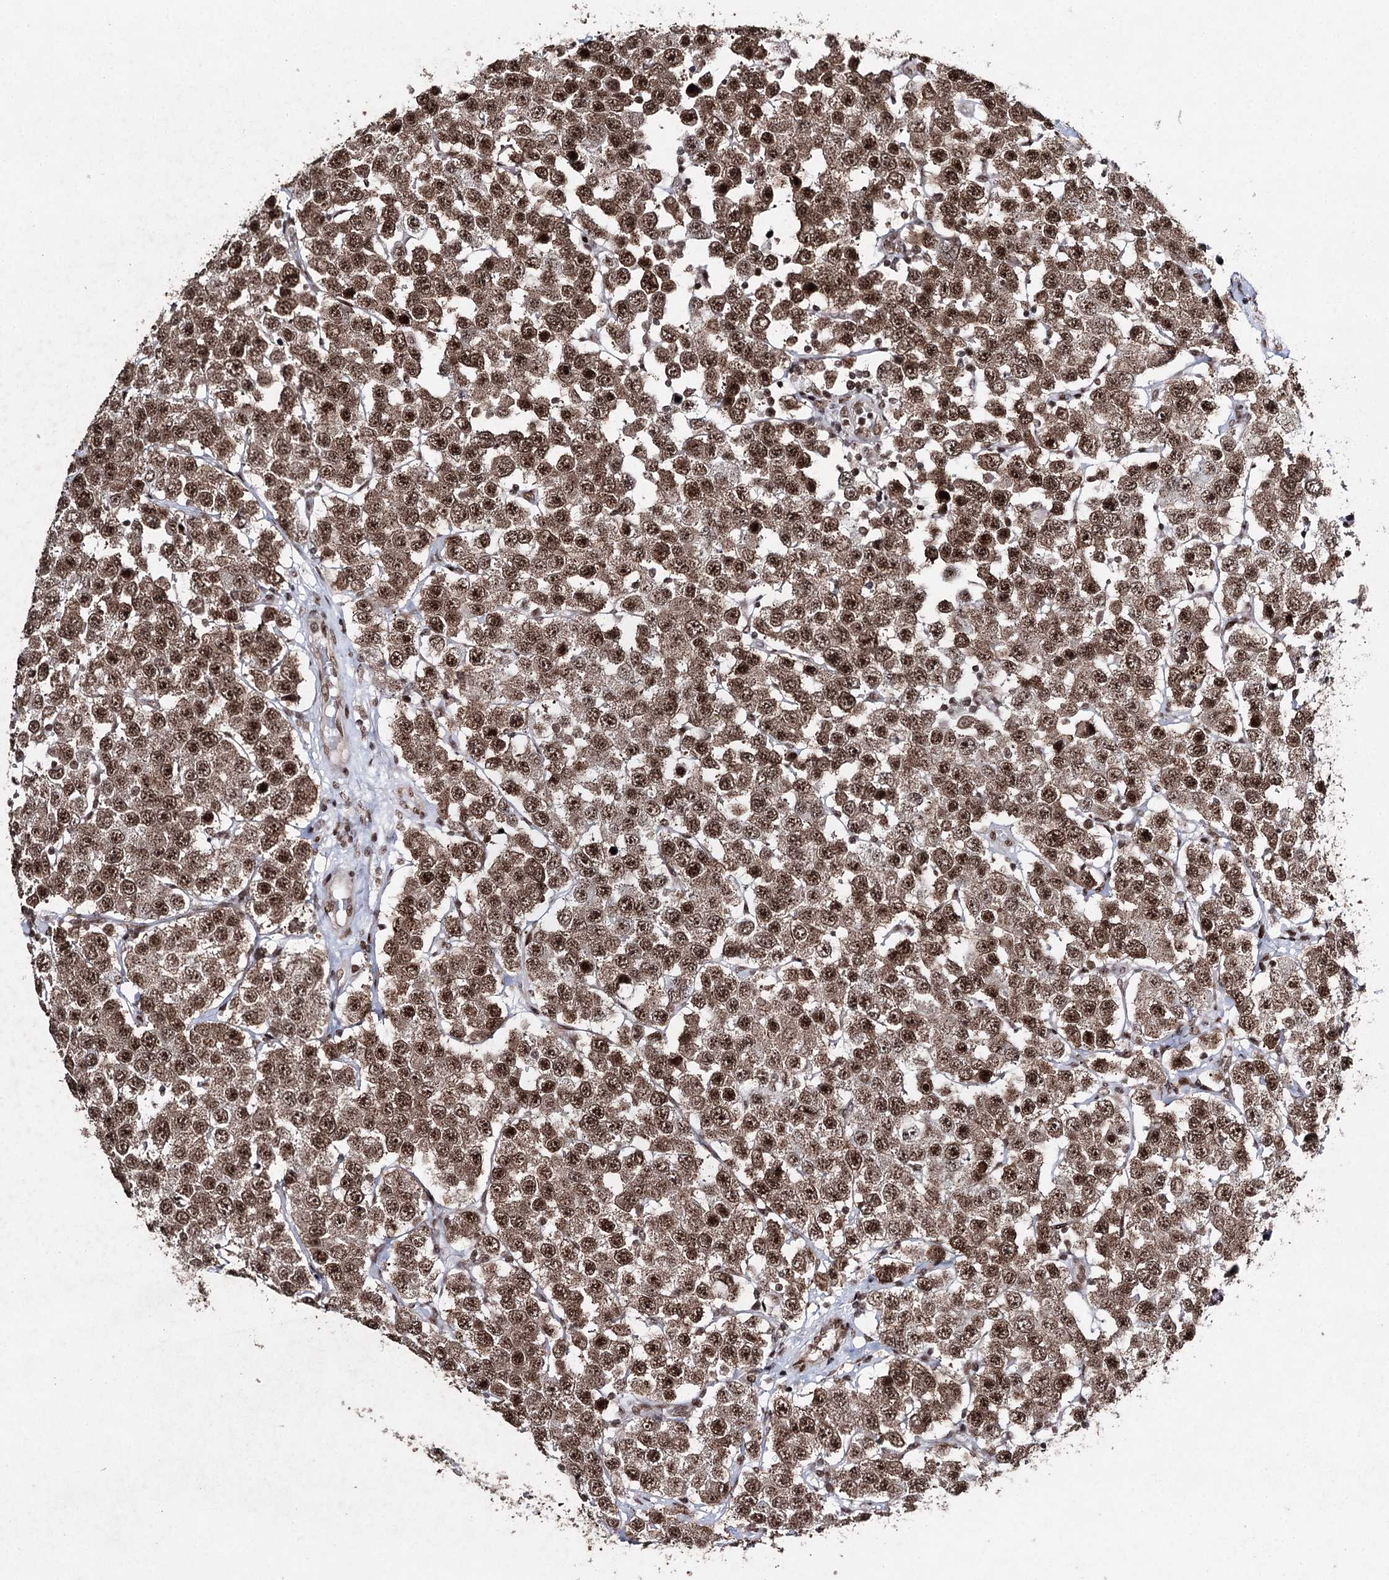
{"staining": {"intensity": "strong", "quantity": ">75%", "location": "nuclear"}, "tissue": "testis cancer", "cell_type": "Tumor cells", "image_type": "cancer", "snomed": [{"axis": "morphology", "description": "Seminoma, NOS"}, {"axis": "topography", "description": "Testis"}], "caption": "This micrograph demonstrates IHC staining of seminoma (testis), with high strong nuclear positivity in approximately >75% of tumor cells.", "gene": "PDCD4", "patient": {"sex": "male", "age": 28}}